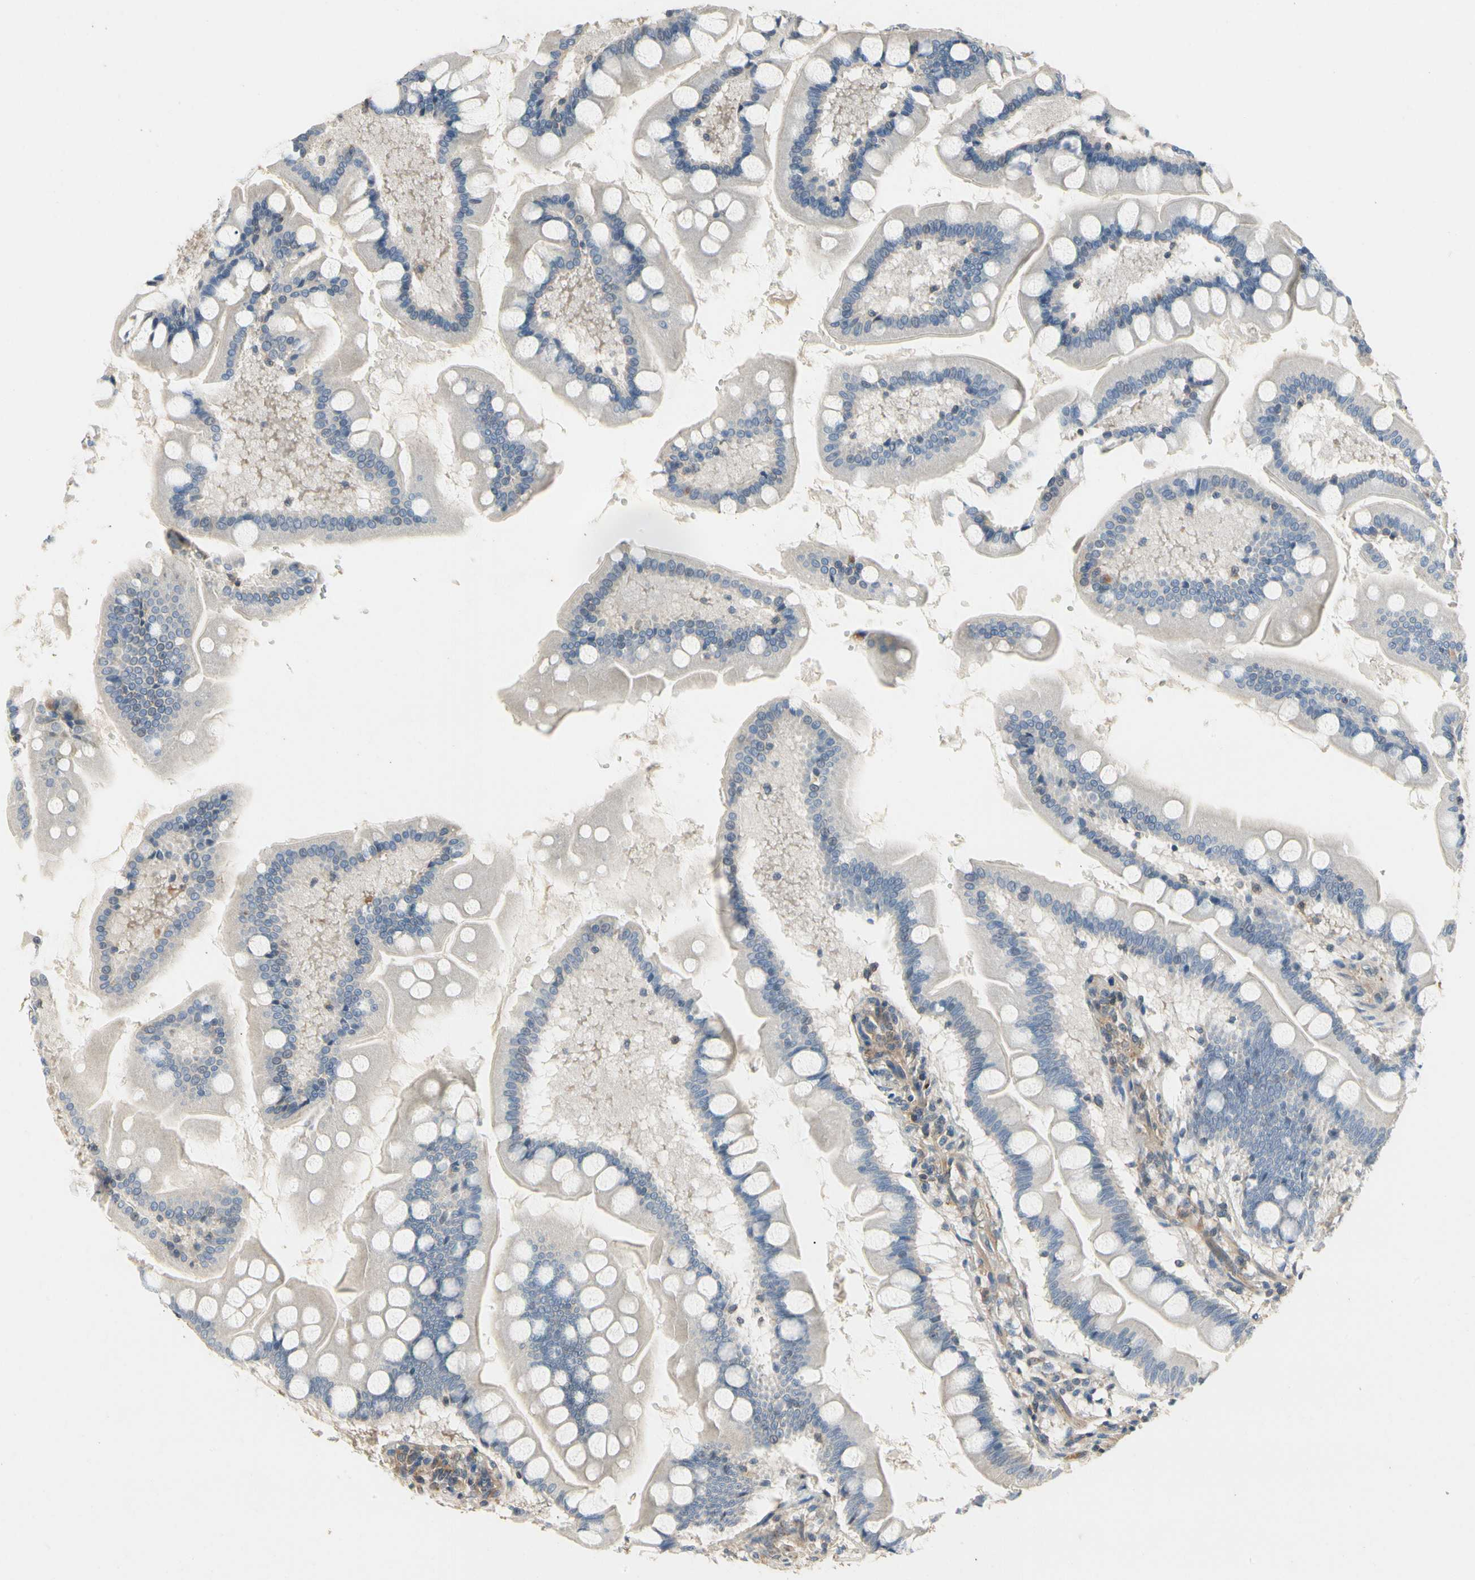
{"staining": {"intensity": "negative", "quantity": "none", "location": "none"}, "tissue": "small intestine", "cell_type": "Glandular cells", "image_type": "normal", "snomed": [{"axis": "morphology", "description": "Normal tissue, NOS"}, {"axis": "topography", "description": "Small intestine"}], "caption": "DAB immunohistochemical staining of benign human small intestine shows no significant staining in glandular cells.", "gene": "CRTAC1", "patient": {"sex": "male", "age": 41}}